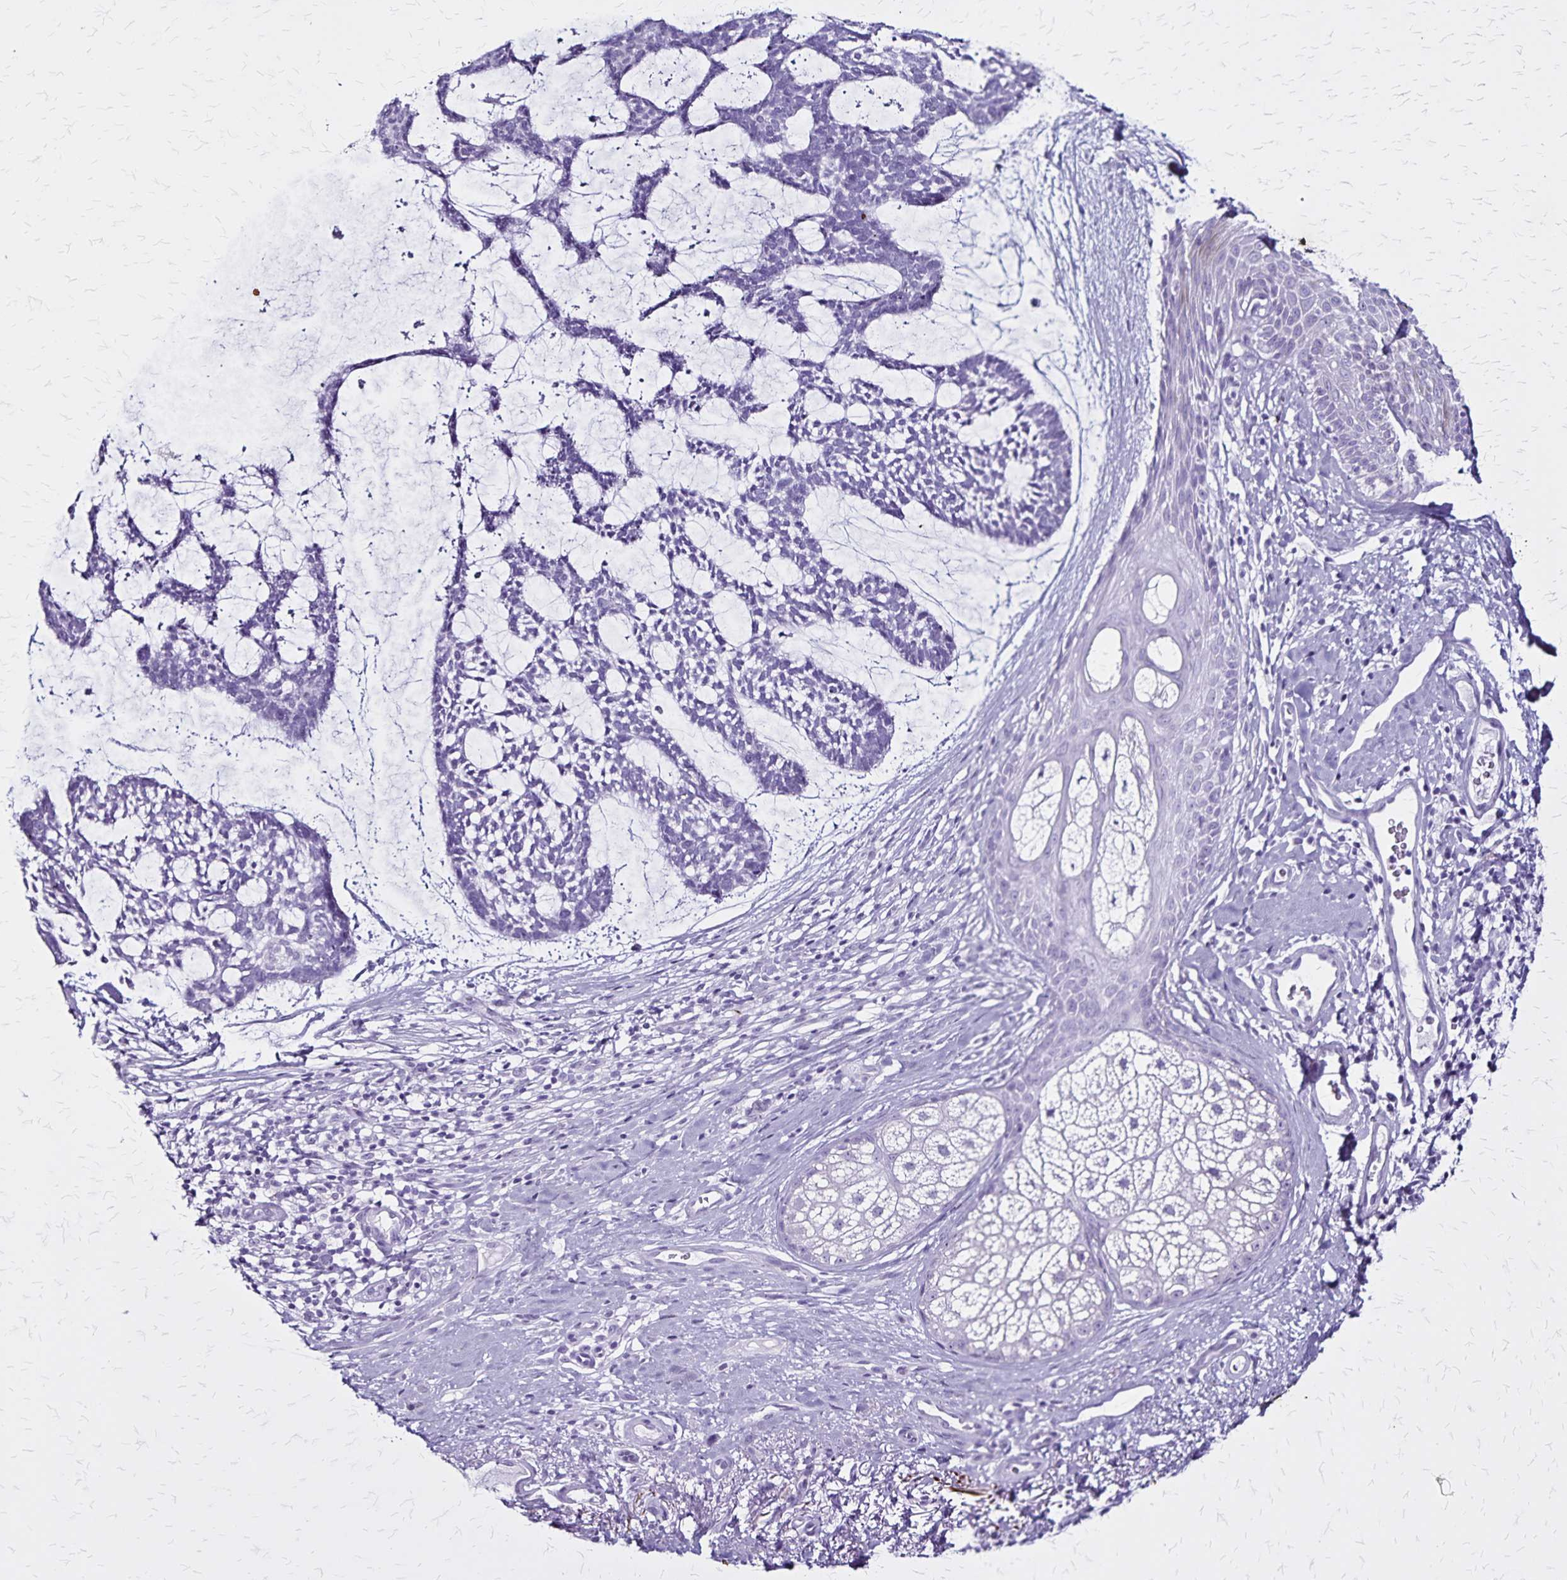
{"staining": {"intensity": "negative", "quantity": "none", "location": "none"}, "tissue": "skin cancer", "cell_type": "Tumor cells", "image_type": "cancer", "snomed": [{"axis": "morphology", "description": "Basal cell carcinoma"}, {"axis": "topography", "description": "Skin"}], "caption": "A micrograph of skin cancer stained for a protein demonstrates no brown staining in tumor cells.", "gene": "KRT2", "patient": {"sex": "male", "age": 64}}